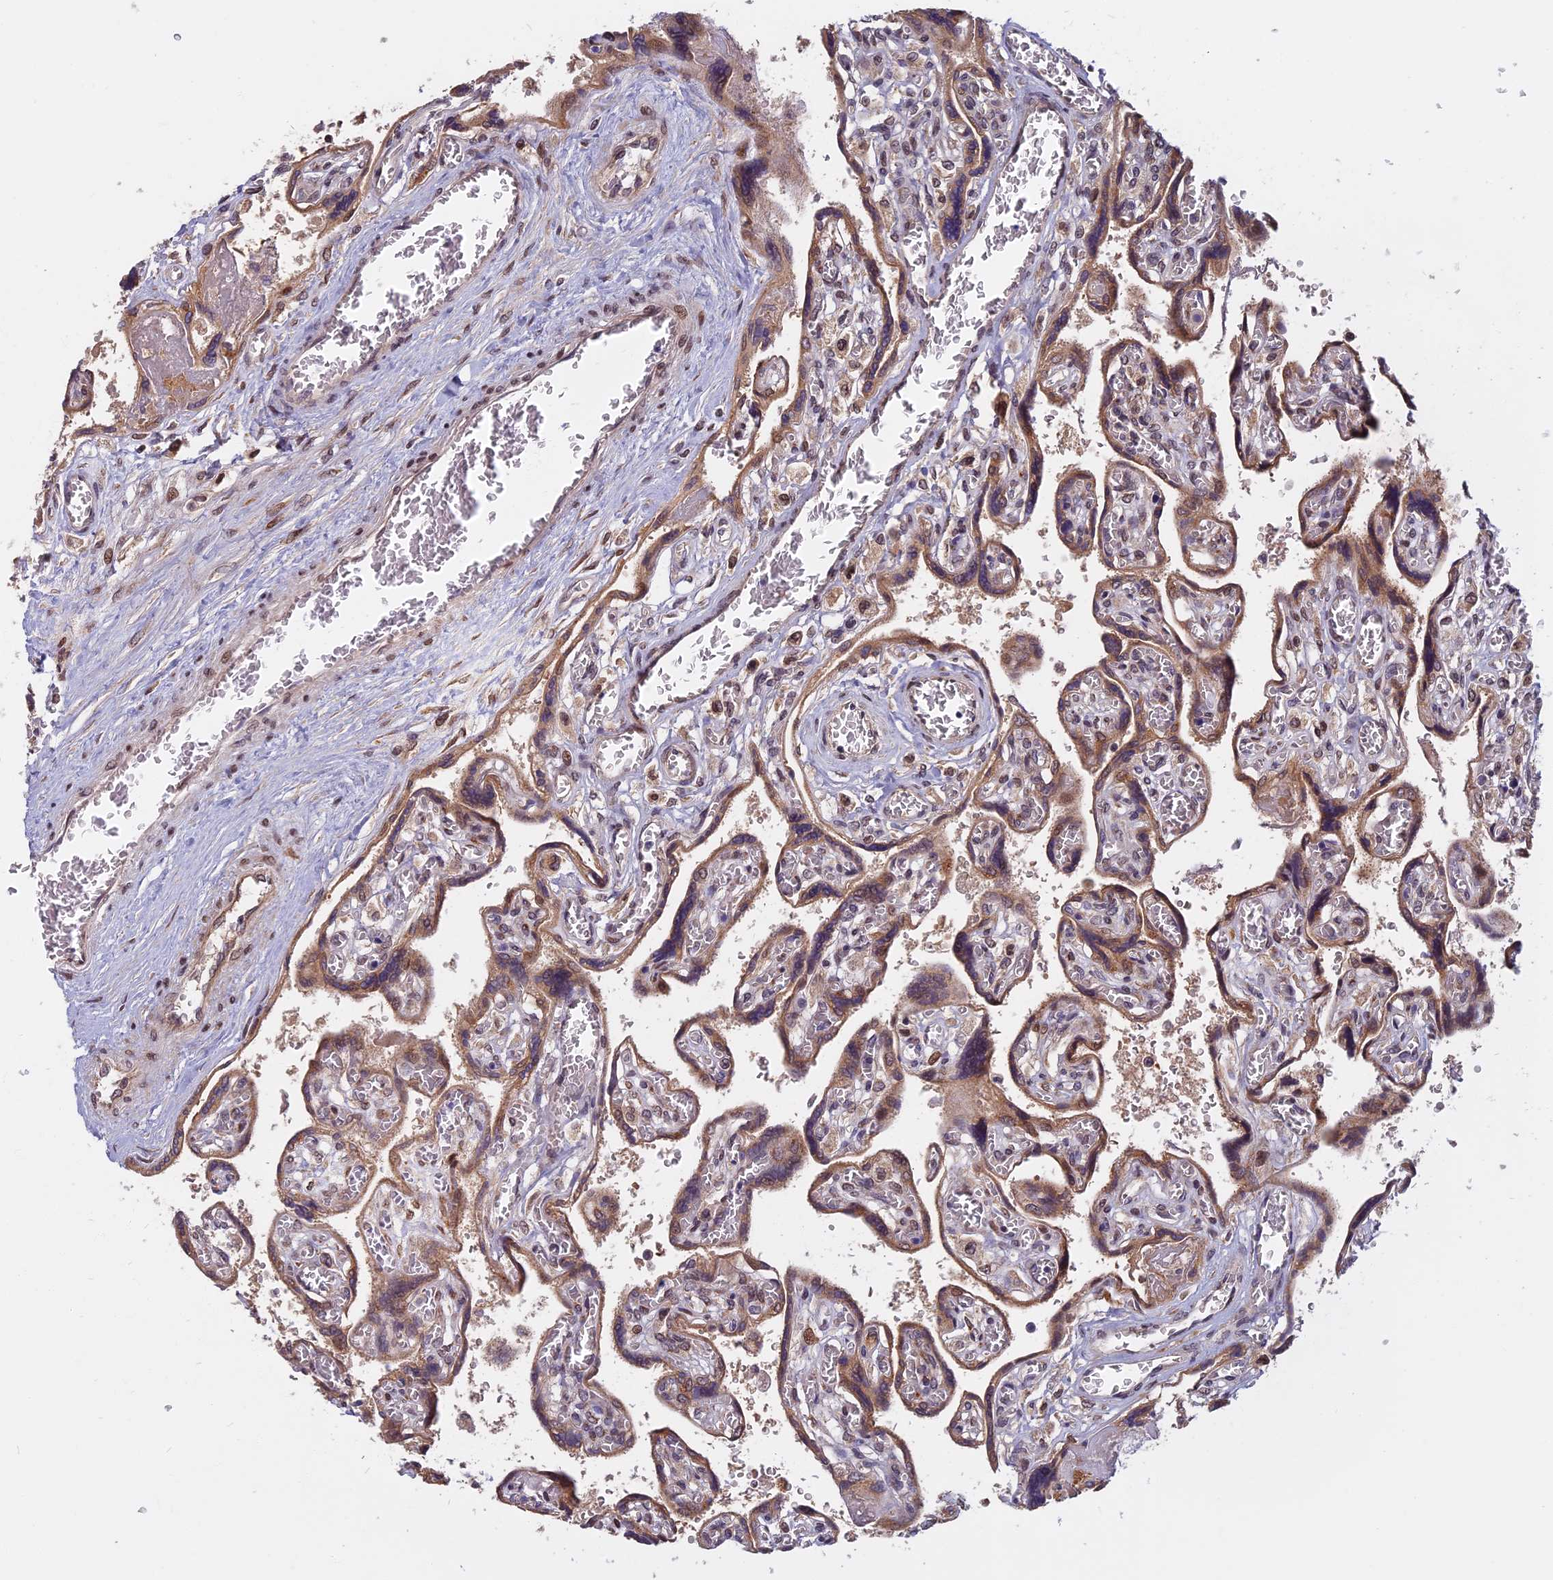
{"staining": {"intensity": "moderate", "quantity": ">75%", "location": "cytoplasmic/membranous,nuclear"}, "tissue": "placenta", "cell_type": "Trophoblastic cells", "image_type": "normal", "snomed": [{"axis": "morphology", "description": "Normal tissue, NOS"}, {"axis": "topography", "description": "Placenta"}], "caption": "A brown stain highlights moderate cytoplasmic/membranous,nuclear expression of a protein in trophoblastic cells of normal human placenta.", "gene": "CCDC113", "patient": {"sex": "female", "age": 39}}